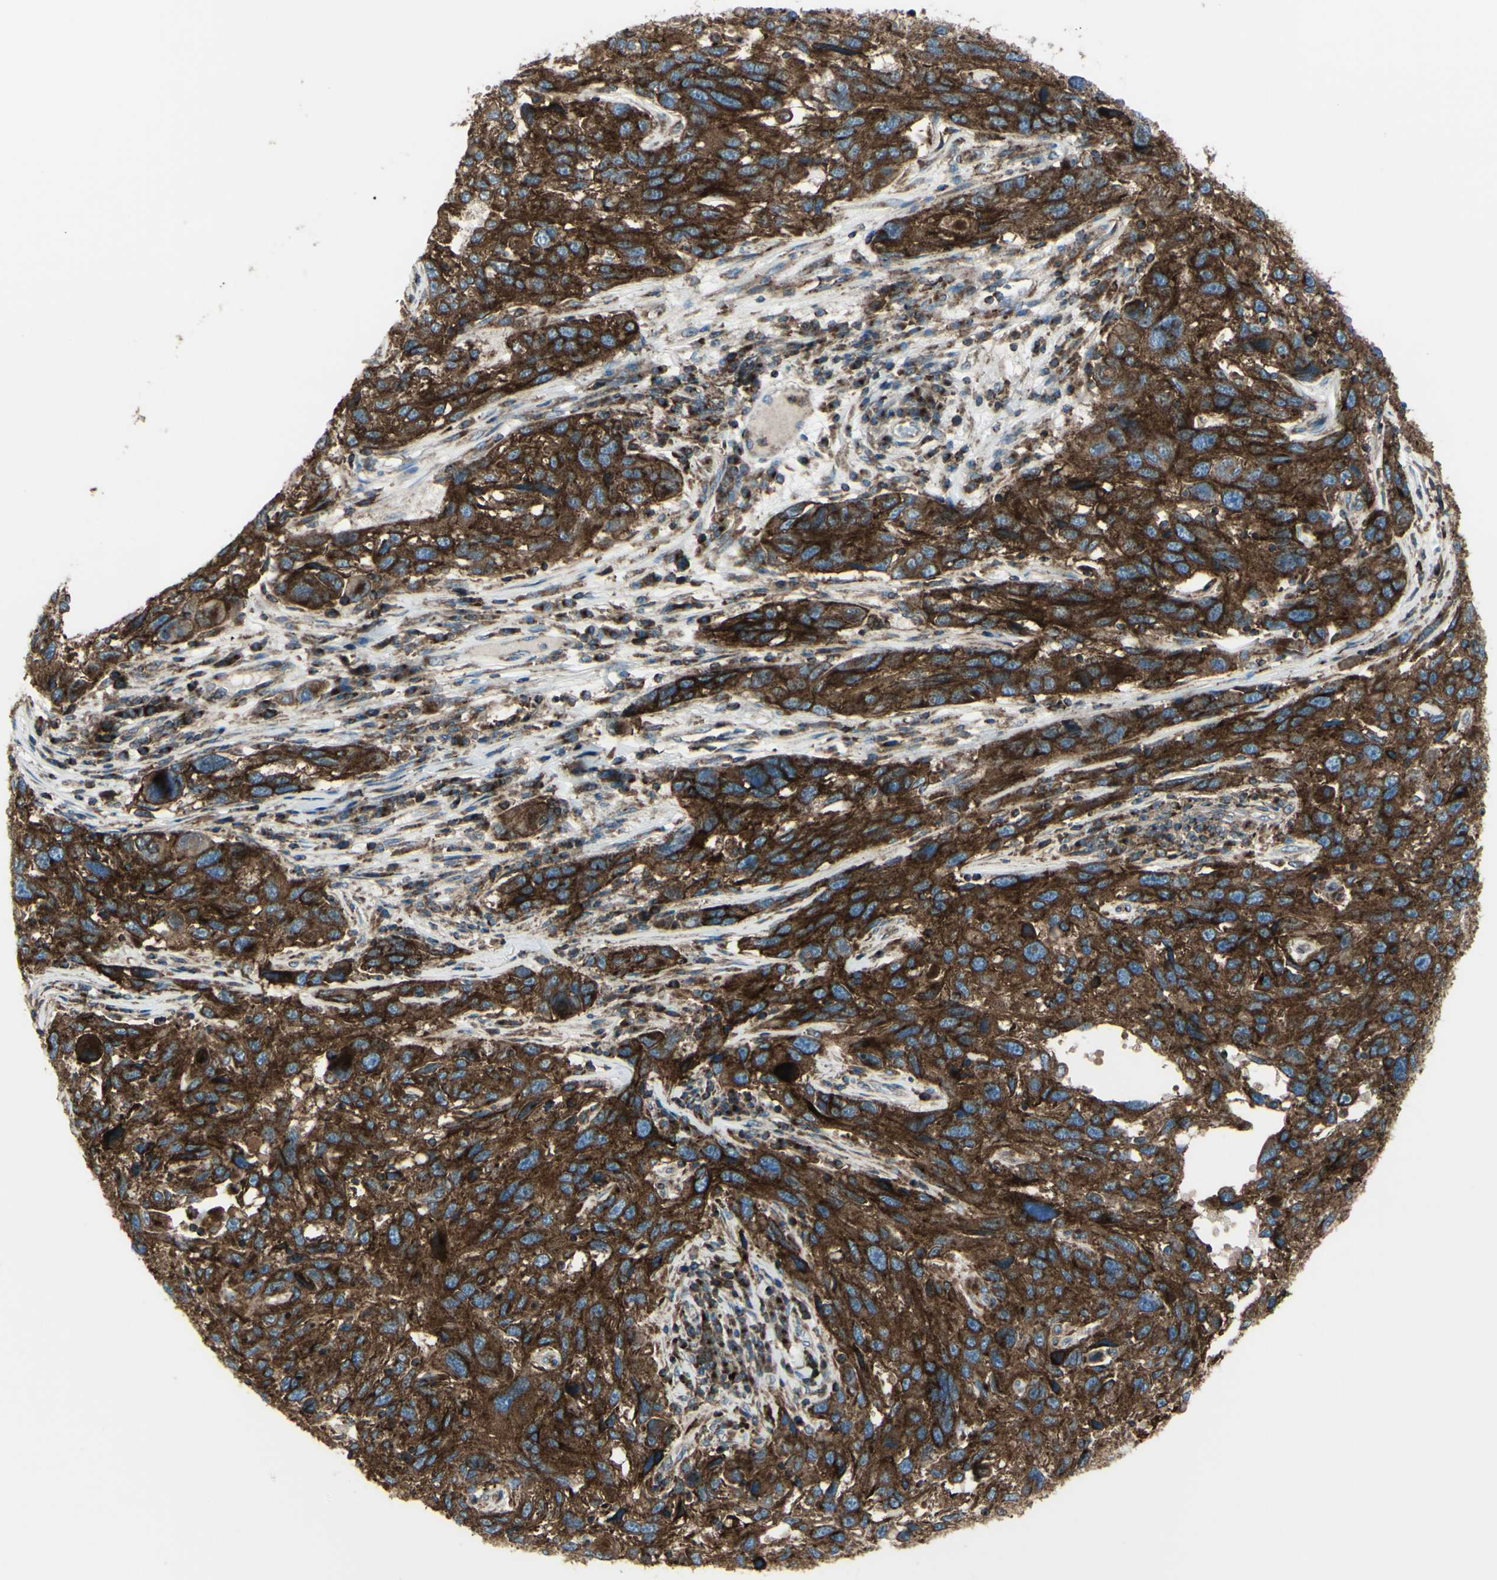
{"staining": {"intensity": "strong", "quantity": ">75%", "location": "cytoplasmic/membranous"}, "tissue": "melanoma", "cell_type": "Tumor cells", "image_type": "cancer", "snomed": [{"axis": "morphology", "description": "Malignant melanoma, NOS"}, {"axis": "topography", "description": "Skin"}], "caption": "Approximately >75% of tumor cells in malignant melanoma demonstrate strong cytoplasmic/membranous protein positivity as visualized by brown immunohistochemical staining.", "gene": "NAPA", "patient": {"sex": "male", "age": 53}}